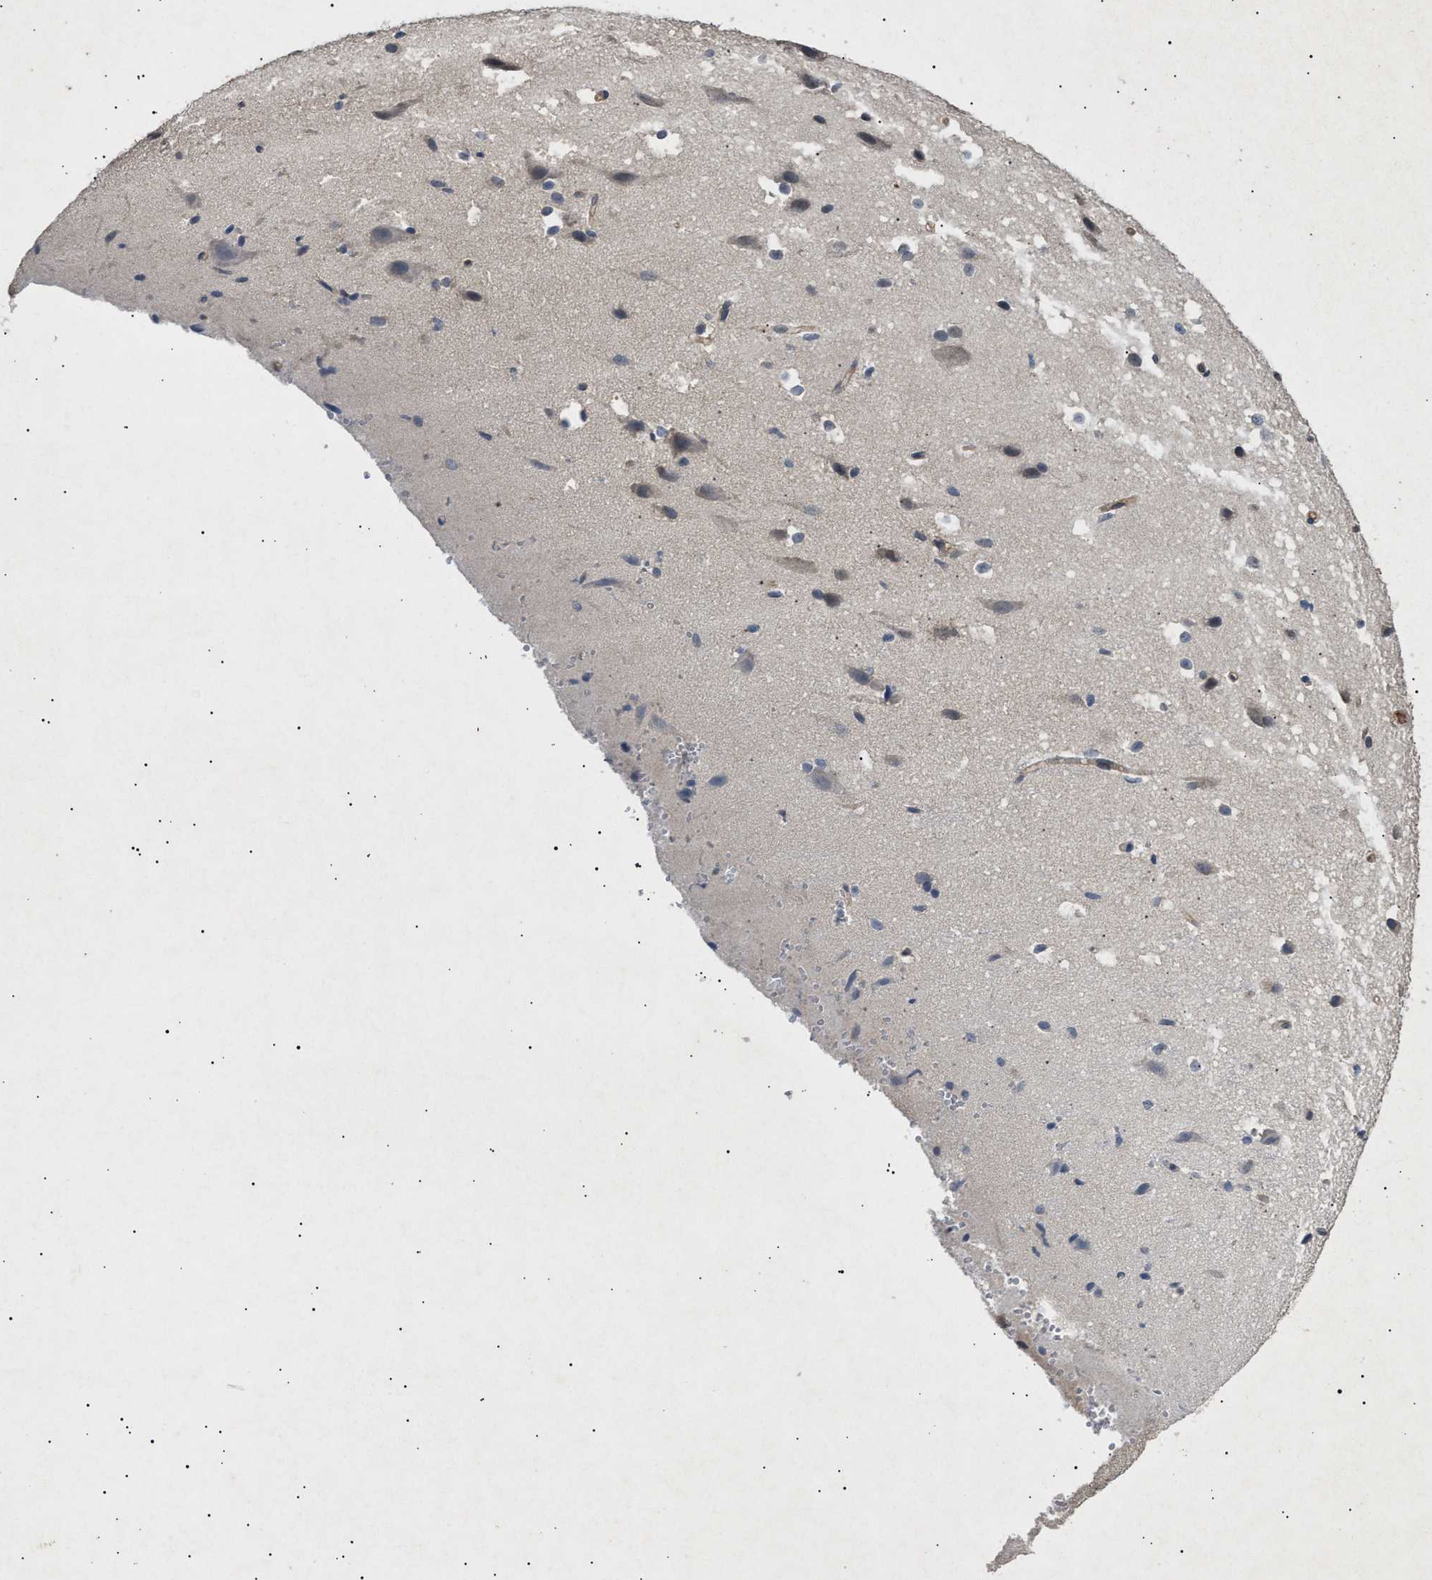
{"staining": {"intensity": "weak", "quantity": ">75%", "location": "cytoplasmic/membranous"}, "tissue": "cerebral cortex", "cell_type": "Endothelial cells", "image_type": "normal", "snomed": [{"axis": "morphology", "description": "Normal tissue, NOS"}, {"axis": "morphology", "description": "Developmental malformation"}, {"axis": "topography", "description": "Cerebral cortex"}], "caption": "An image of cerebral cortex stained for a protein reveals weak cytoplasmic/membranous brown staining in endothelial cells. The staining was performed using DAB to visualize the protein expression in brown, while the nuclei were stained in blue with hematoxylin (Magnification: 20x).", "gene": "SIRT5", "patient": {"sex": "female", "age": 30}}